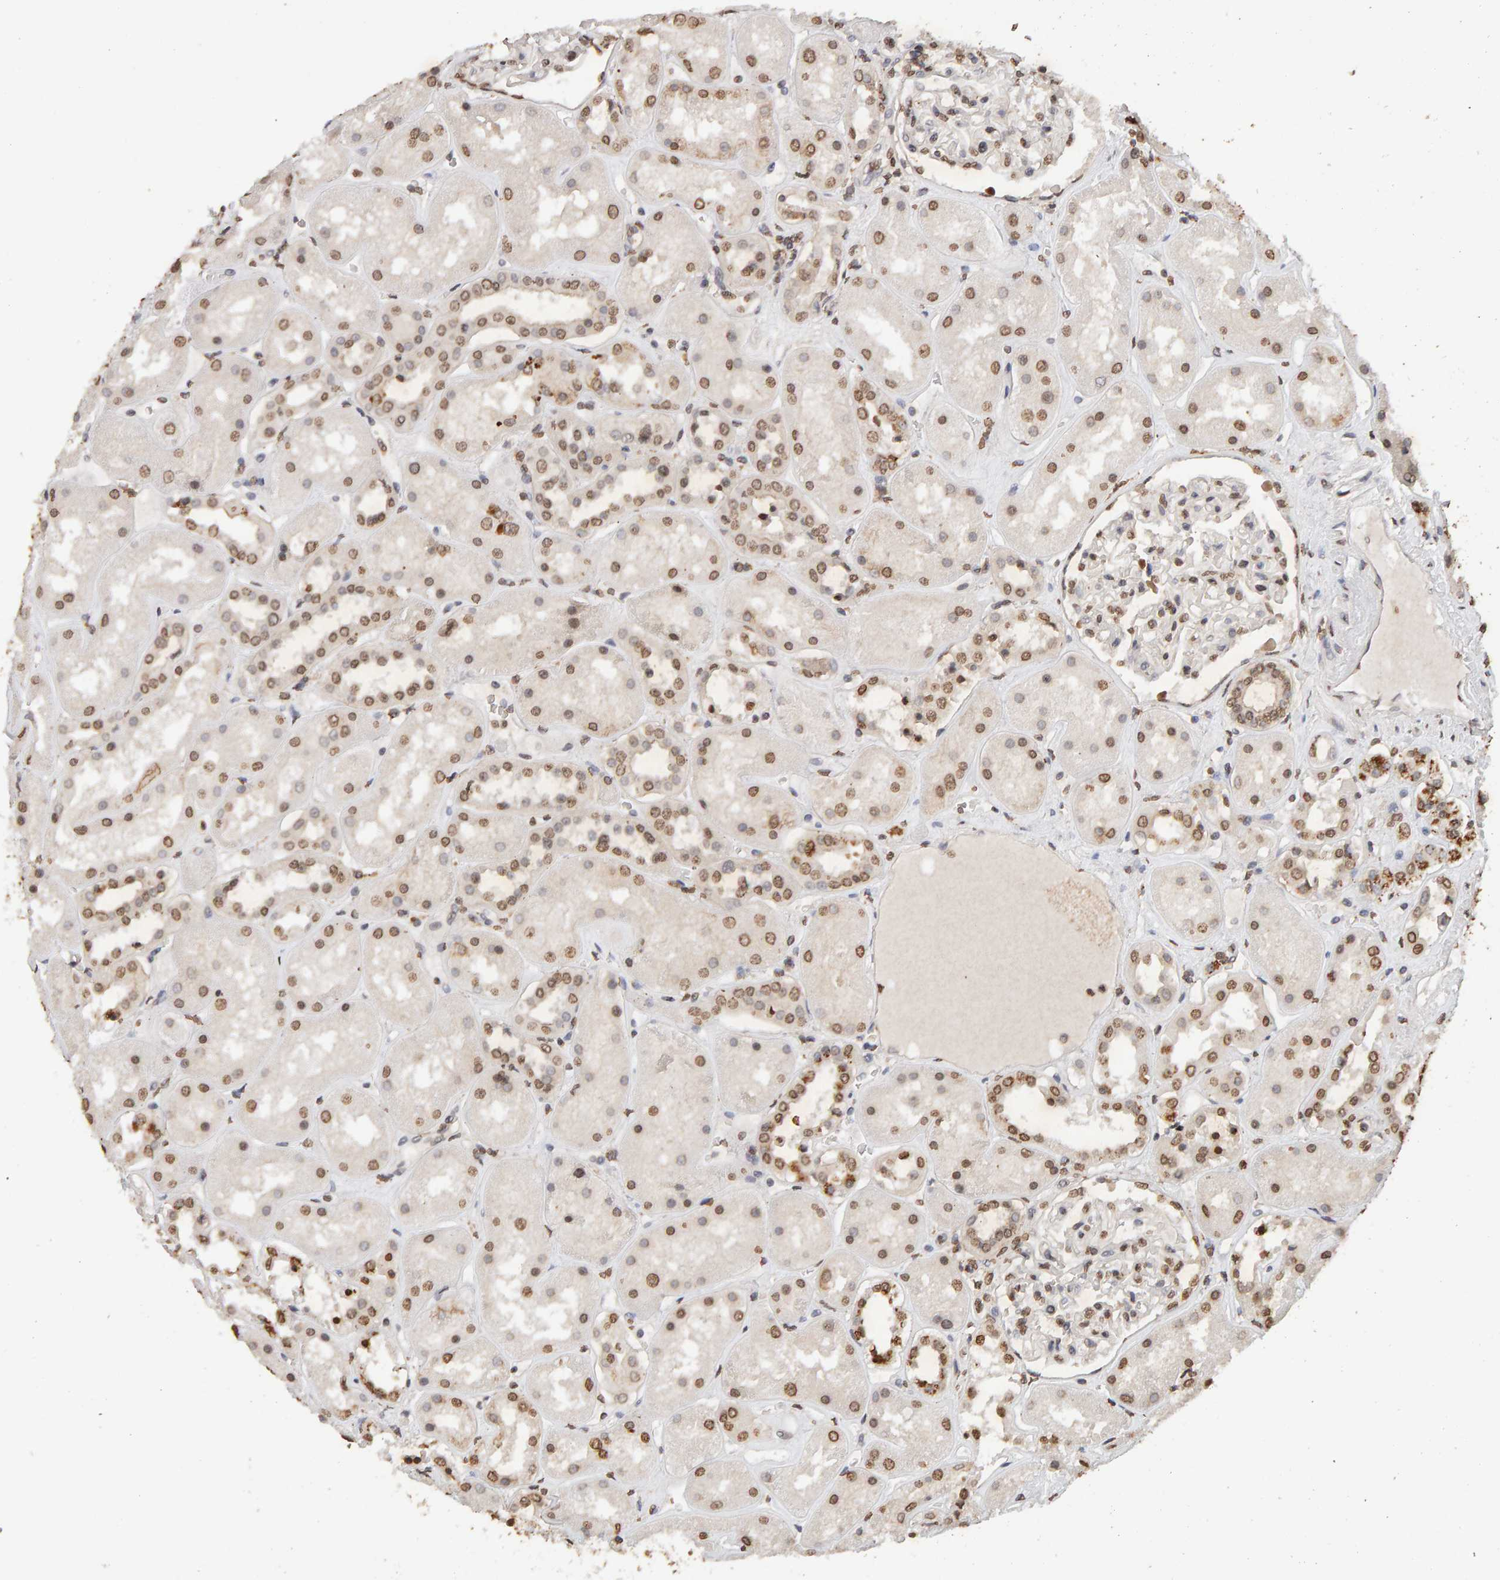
{"staining": {"intensity": "moderate", "quantity": "25%-75%", "location": "nuclear"}, "tissue": "kidney", "cell_type": "Cells in glomeruli", "image_type": "normal", "snomed": [{"axis": "morphology", "description": "Normal tissue, NOS"}, {"axis": "topography", "description": "Kidney"}], "caption": "Moderate nuclear positivity is appreciated in approximately 25%-75% of cells in glomeruli in benign kidney. The staining is performed using DAB (3,3'-diaminobenzidine) brown chromogen to label protein expression. The nuclei are counter-stained blue using hematoxylin.", "gene": "DNAJB5", "patient": {"sex": "male", "age": 70}}